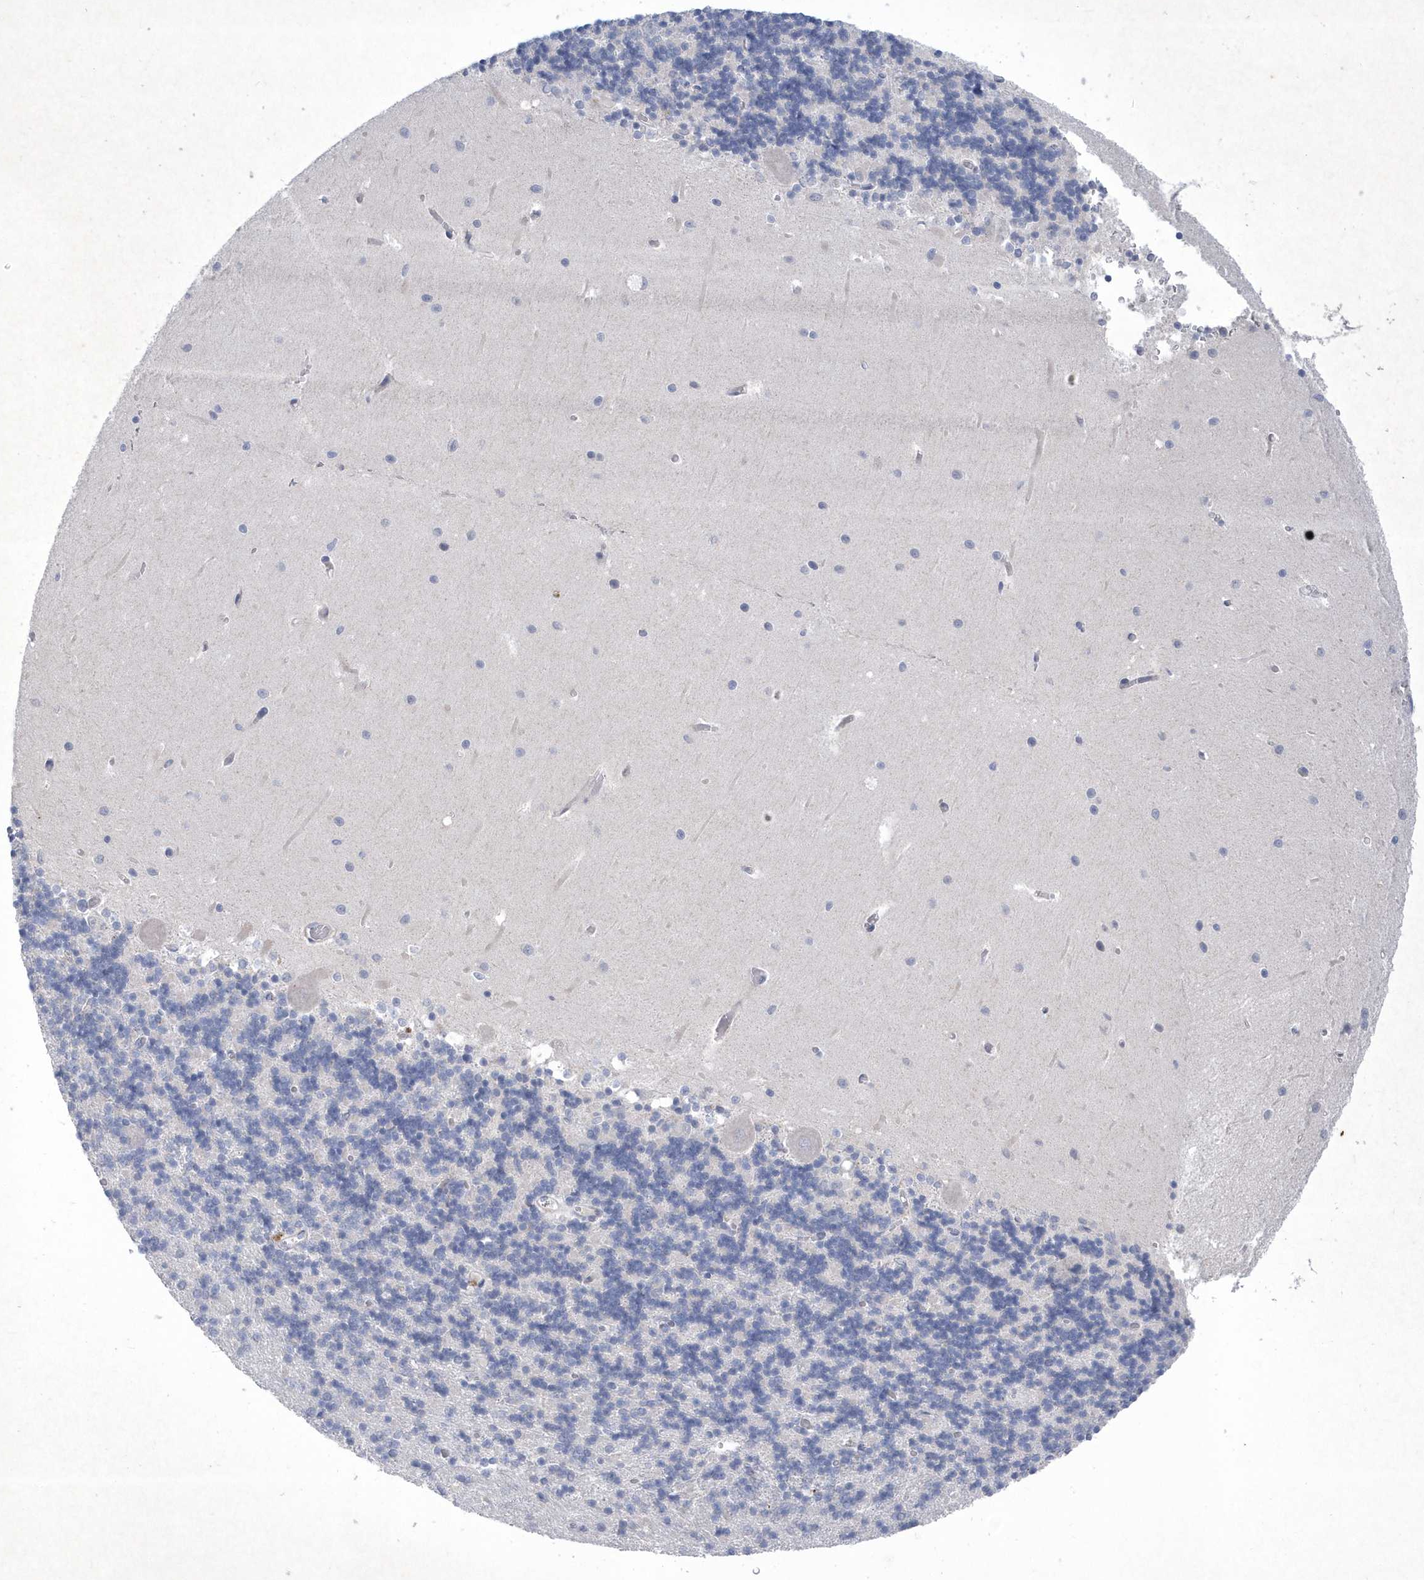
{"staining": {"intensity": "negative", "quantity": "none", "location": "none"}, "tissue": "cerebellum", "cell_type": "Cells in granular layer", "image_type": "normal", "snomed": [{"axis": "morphology", "description": "Normal tissue, NOS"}, {"axis": "topography", "description": "Cerebellum"}], "caption": "DAB immunohistochemical staining of normal human cerebellum reveals no significant positivity in cells in granular layer.", "gene": "BHLHA15", "patient": {"sex": "male", "age": 37}}